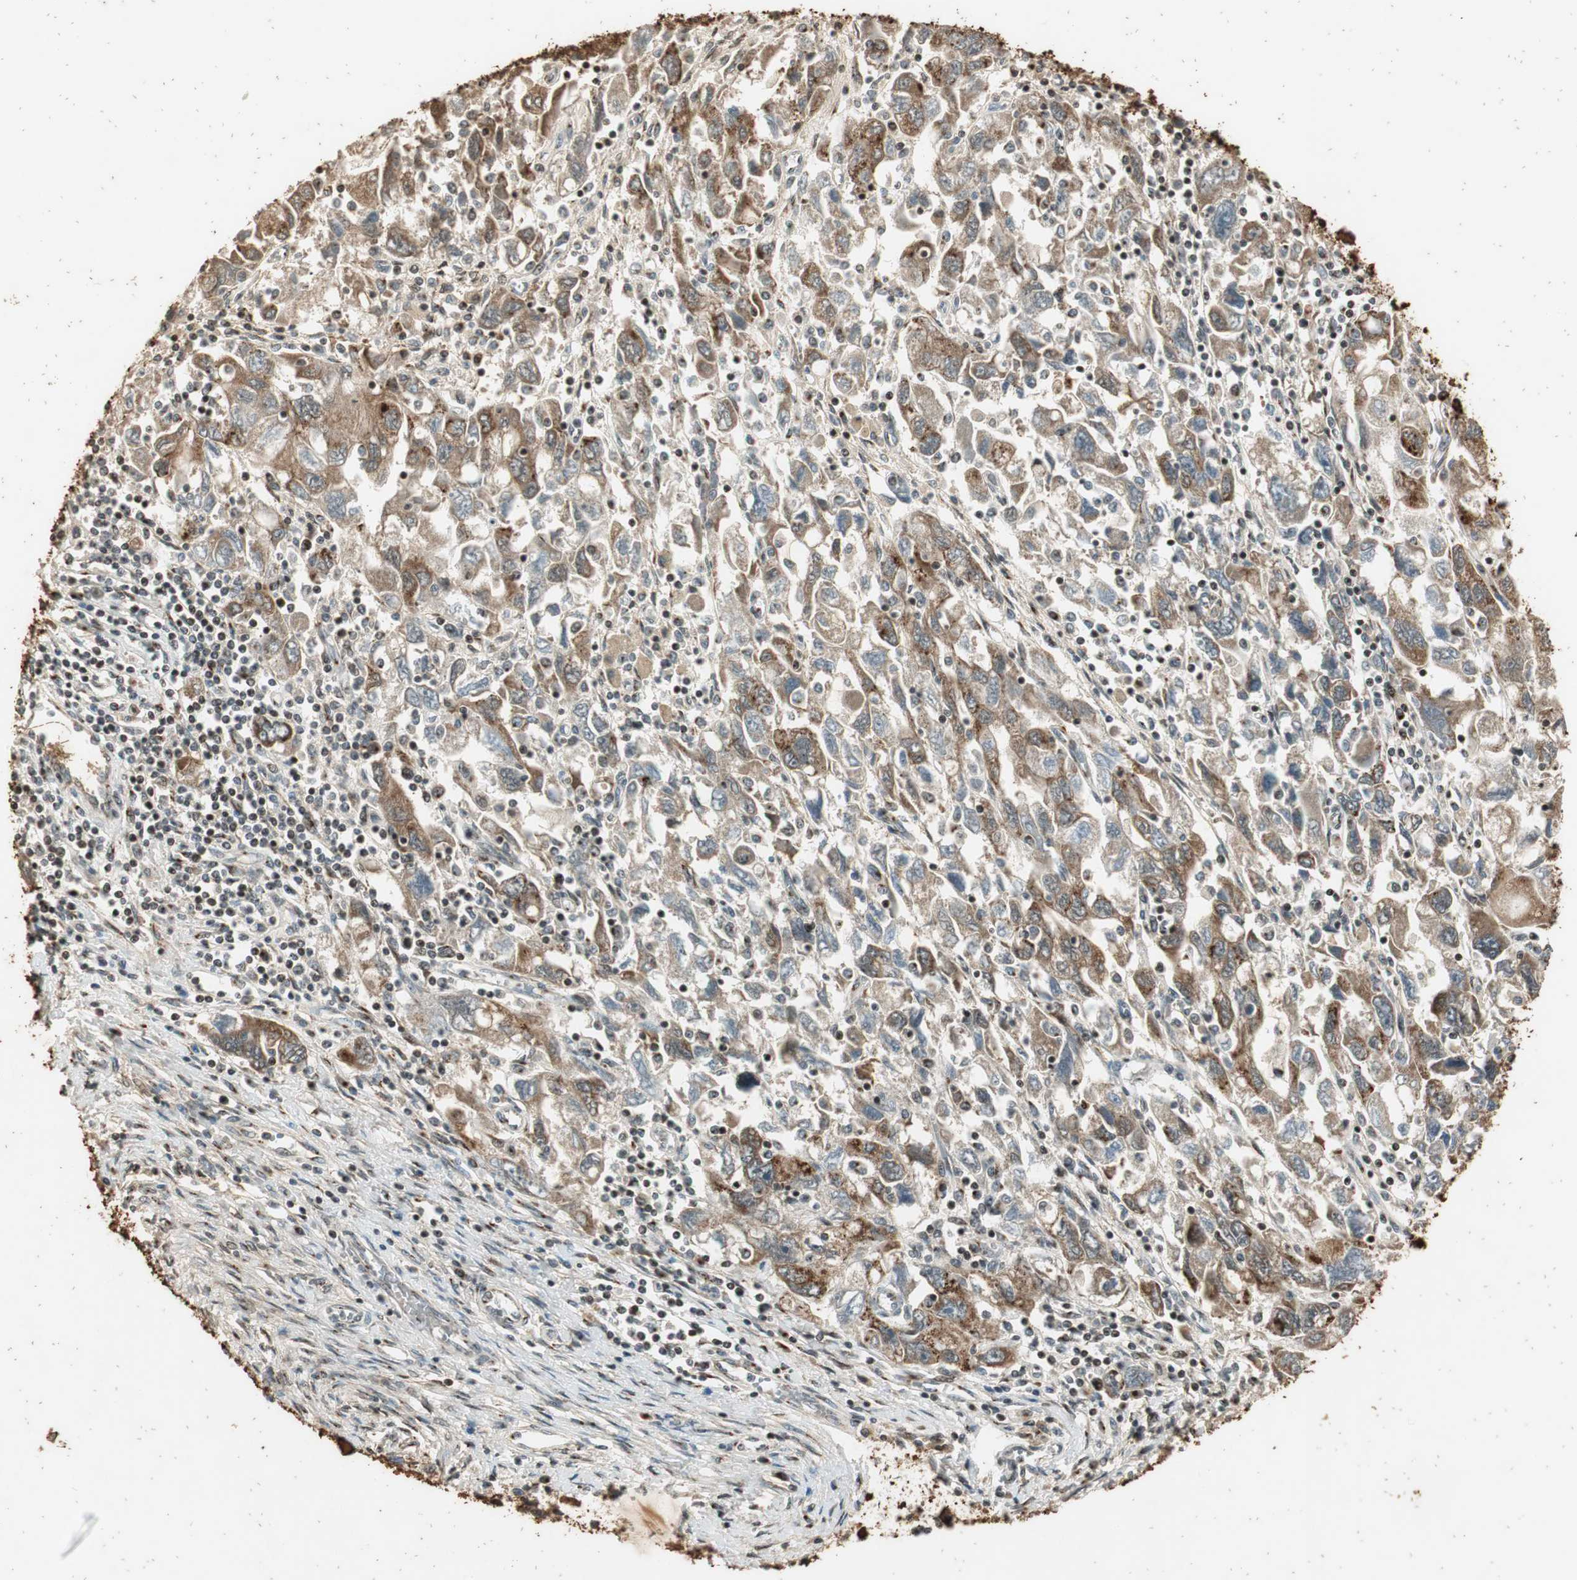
{"staining": {"intensity": "weak", "quantity": ">75%", "location": "cytoplasmic/membranous"}, "tissue": "ovarian cancer", "cell_type": "Tumor cells", "image_type": "cancer", "snomed": [{"axis": "morphology", "description": "Carcinoma, NOS"}, {"axis": "morphology", "description": "Cystadenocarcinoma, serous, NOS"}, {"axis": "topography", "description": "Ovary"}], "caption": "A brown stain shows weak cytoplasmic/membranous staining of a protein in human ovarian cancer (serous cystadenocarcinoma) tumor cells.", "gene": "NEO1", "patient": {"sex": "female", "age": 69}}